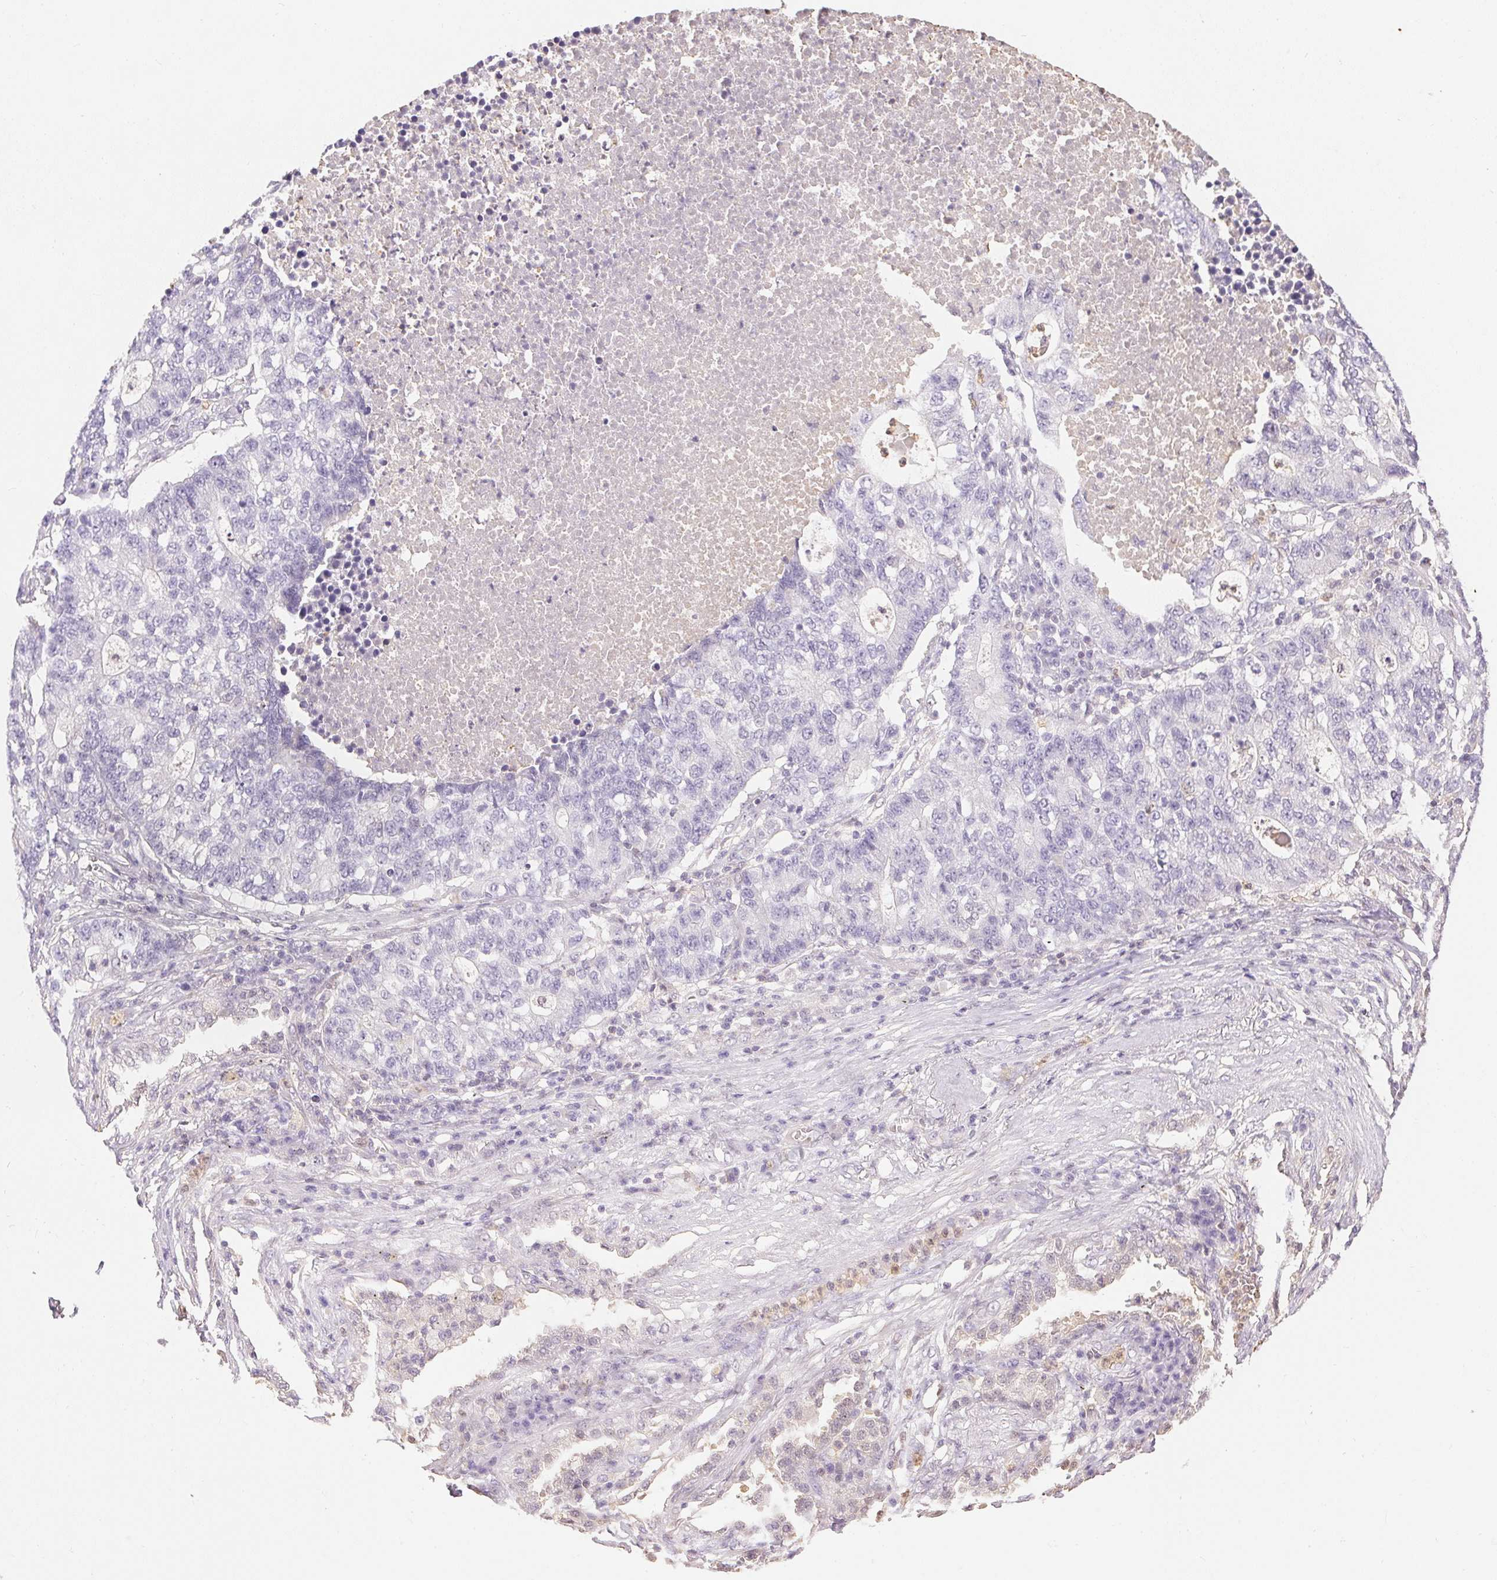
{"staining": {"intensity": "negative", "quantity": "none", "location": "none"}, "tissue": "lung cancer", "cell_type": "Tumor cells", "image_type": "cancer", "snomed": [{"axis": "morphology", "description": "Adenocarcinoma, NOS"}, {"axis": "topography", "description": "Lung"}], "caption": "An immunohistochemistry (IHC) histopathology image of adenocarcinoma (lung) is shown. There is no staining in tumor cells of adenocarcinoma (lung). Nuclei are stained in blue.", "gene": "S100A3", "patient": {"sex": "male", "age": 57}}